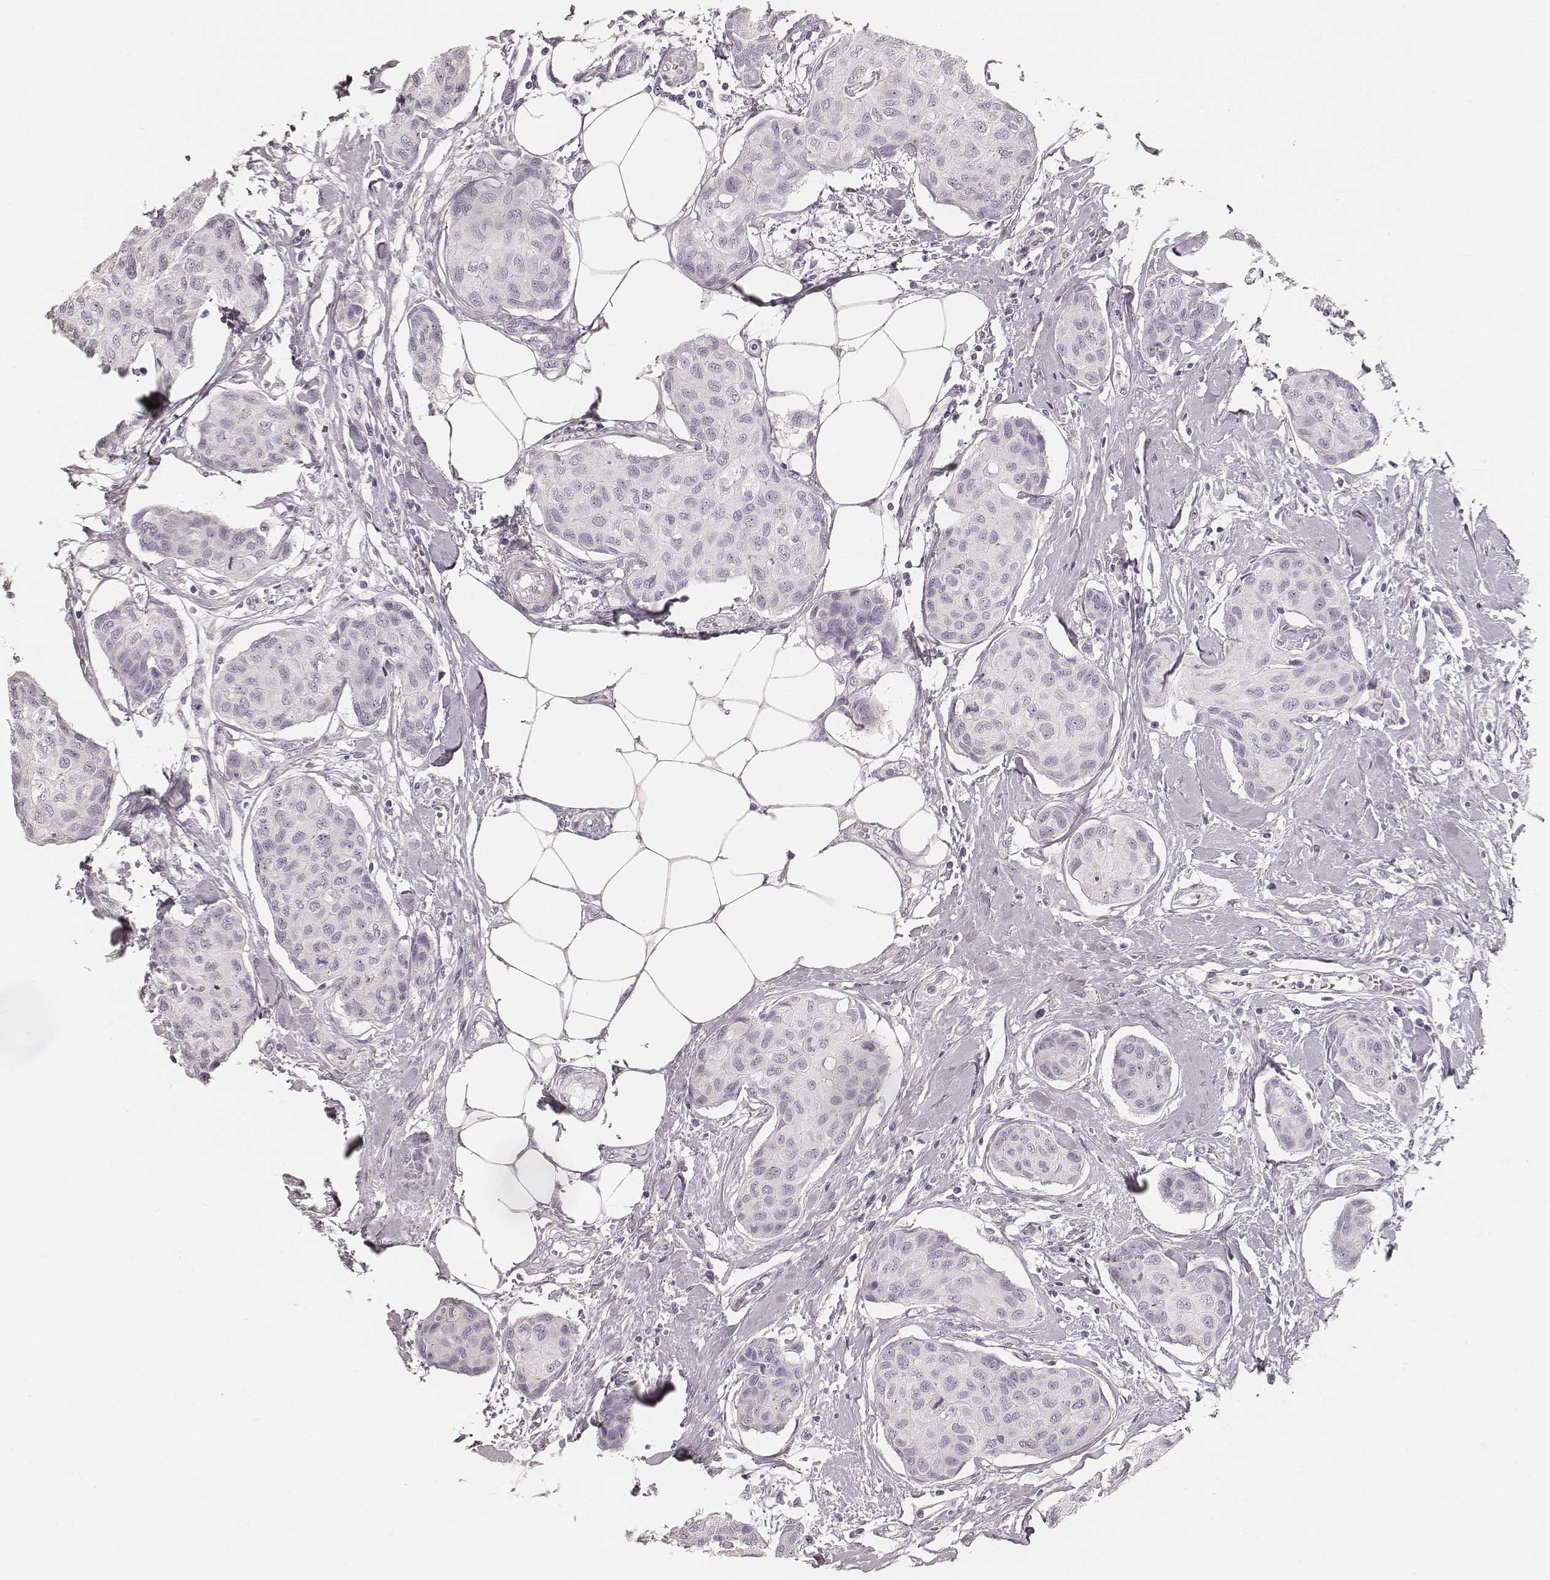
{"staining": {"intensity": "negative", "quantity": "none", "location": "none"}, "tissue": "breast cancer", "cell_type": "Tumor cells", "image_type": "cancer", "snomed": [{"axis": "morphology", "description": "Duct carcinoma"}, {"axis": "topography", "description": "Breast"}], "caption": "Human infiltrating ductal carcinoma (breast) stained for a protein using immunohistochemistry (IHC) exhibits no expression in tumor cells.", "gene": "HNF4G", "patient": {"sex": "female", "age": 80}}